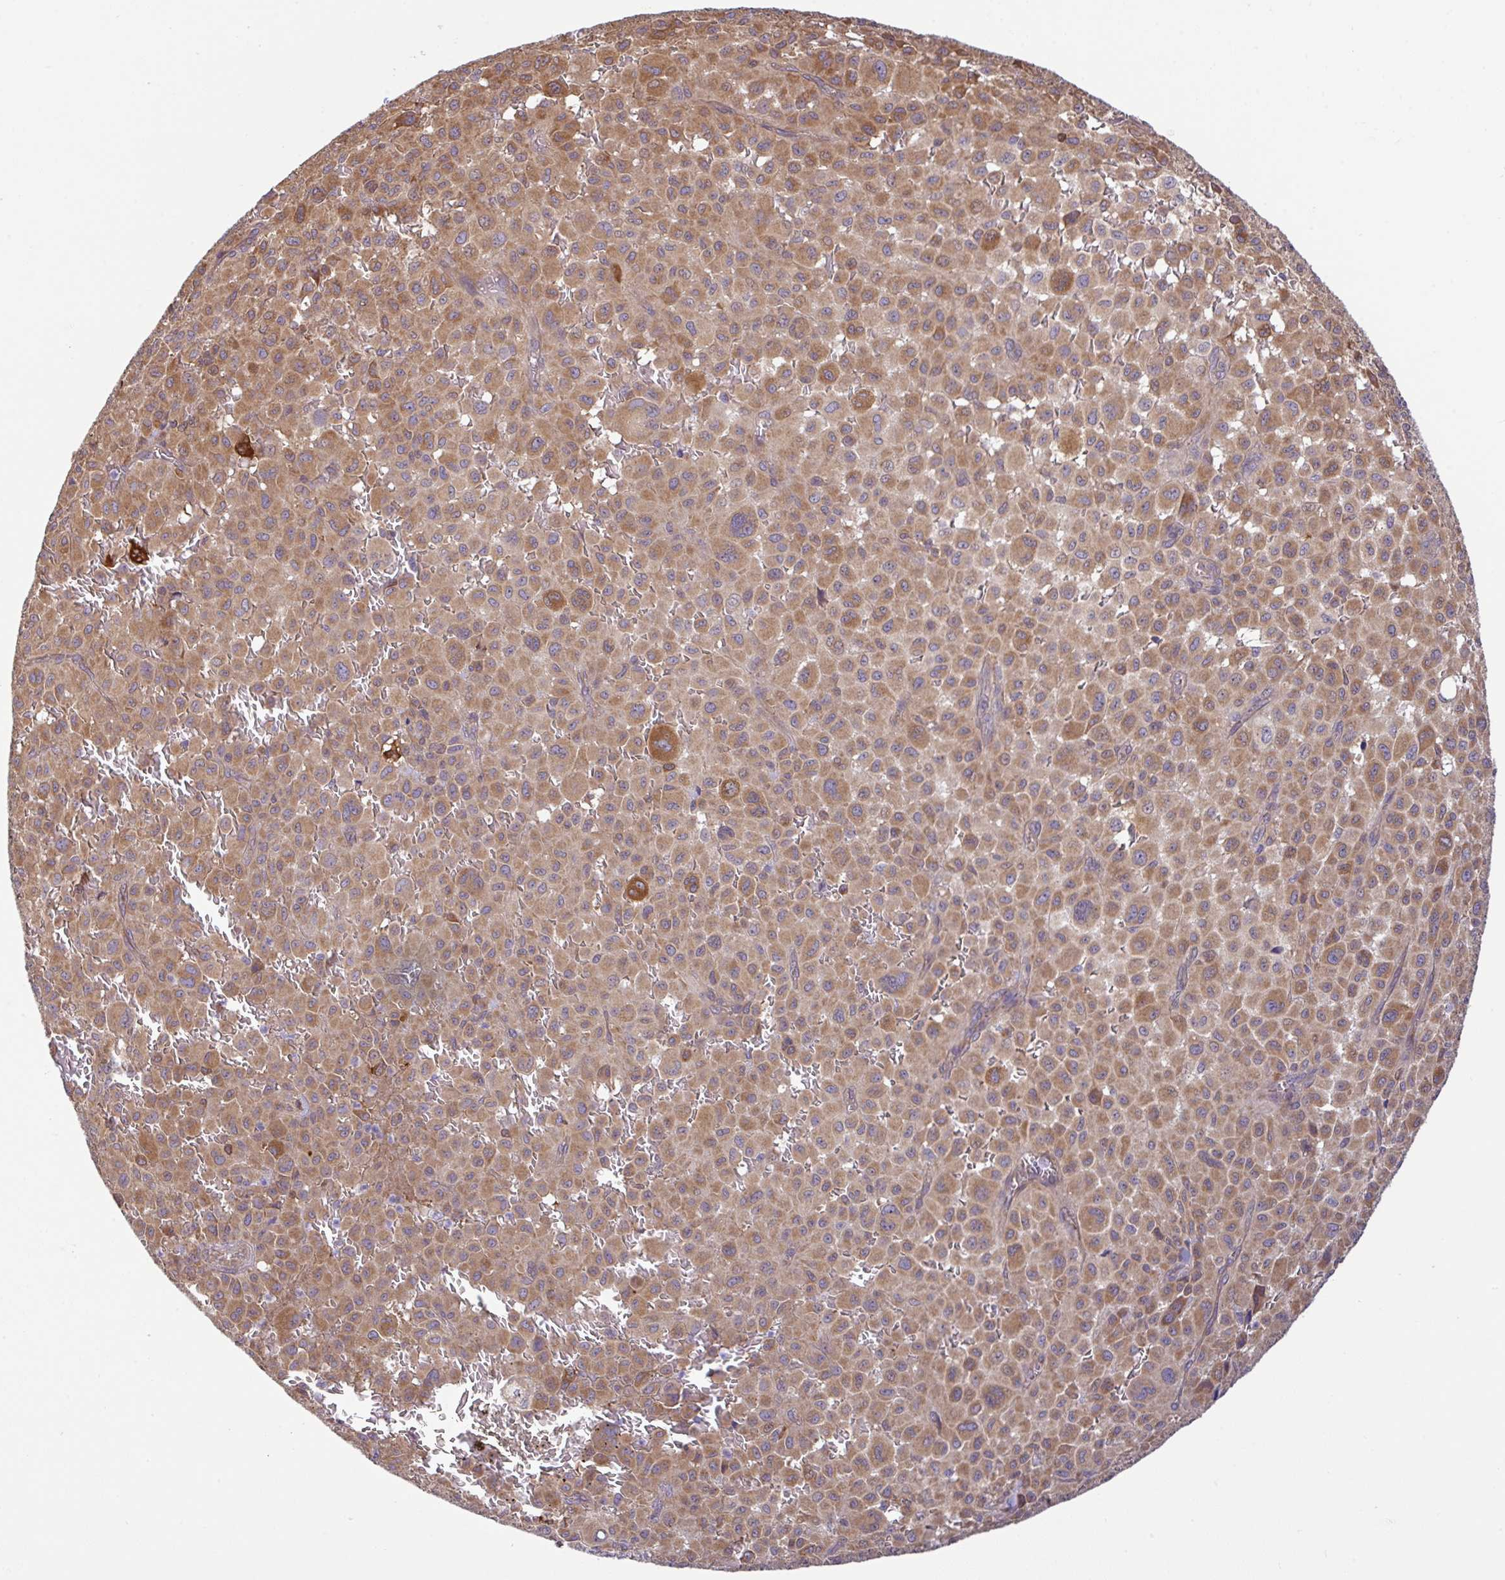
{"staining": {"intensity": "moderate", "quantity": ">75%", "location": "cytoplasmic/membranous"}, "tissue": "melanoma", "cell_type": "Tumor cells", "image_type": "cancer", "snomed": [{"axis": "morphology", "description": "Malignant melanoma, NOS"}, {"axis": "topography", "description": "Skin"}], "caption": "Immunohistochemical staining of human melanoma reveals medium levels of moderate cytoplasmic/membranous staining in approximately >75% of tumor cells.", "gene": "UBE4A", "patient": {"sex": "female", "age": 74}}